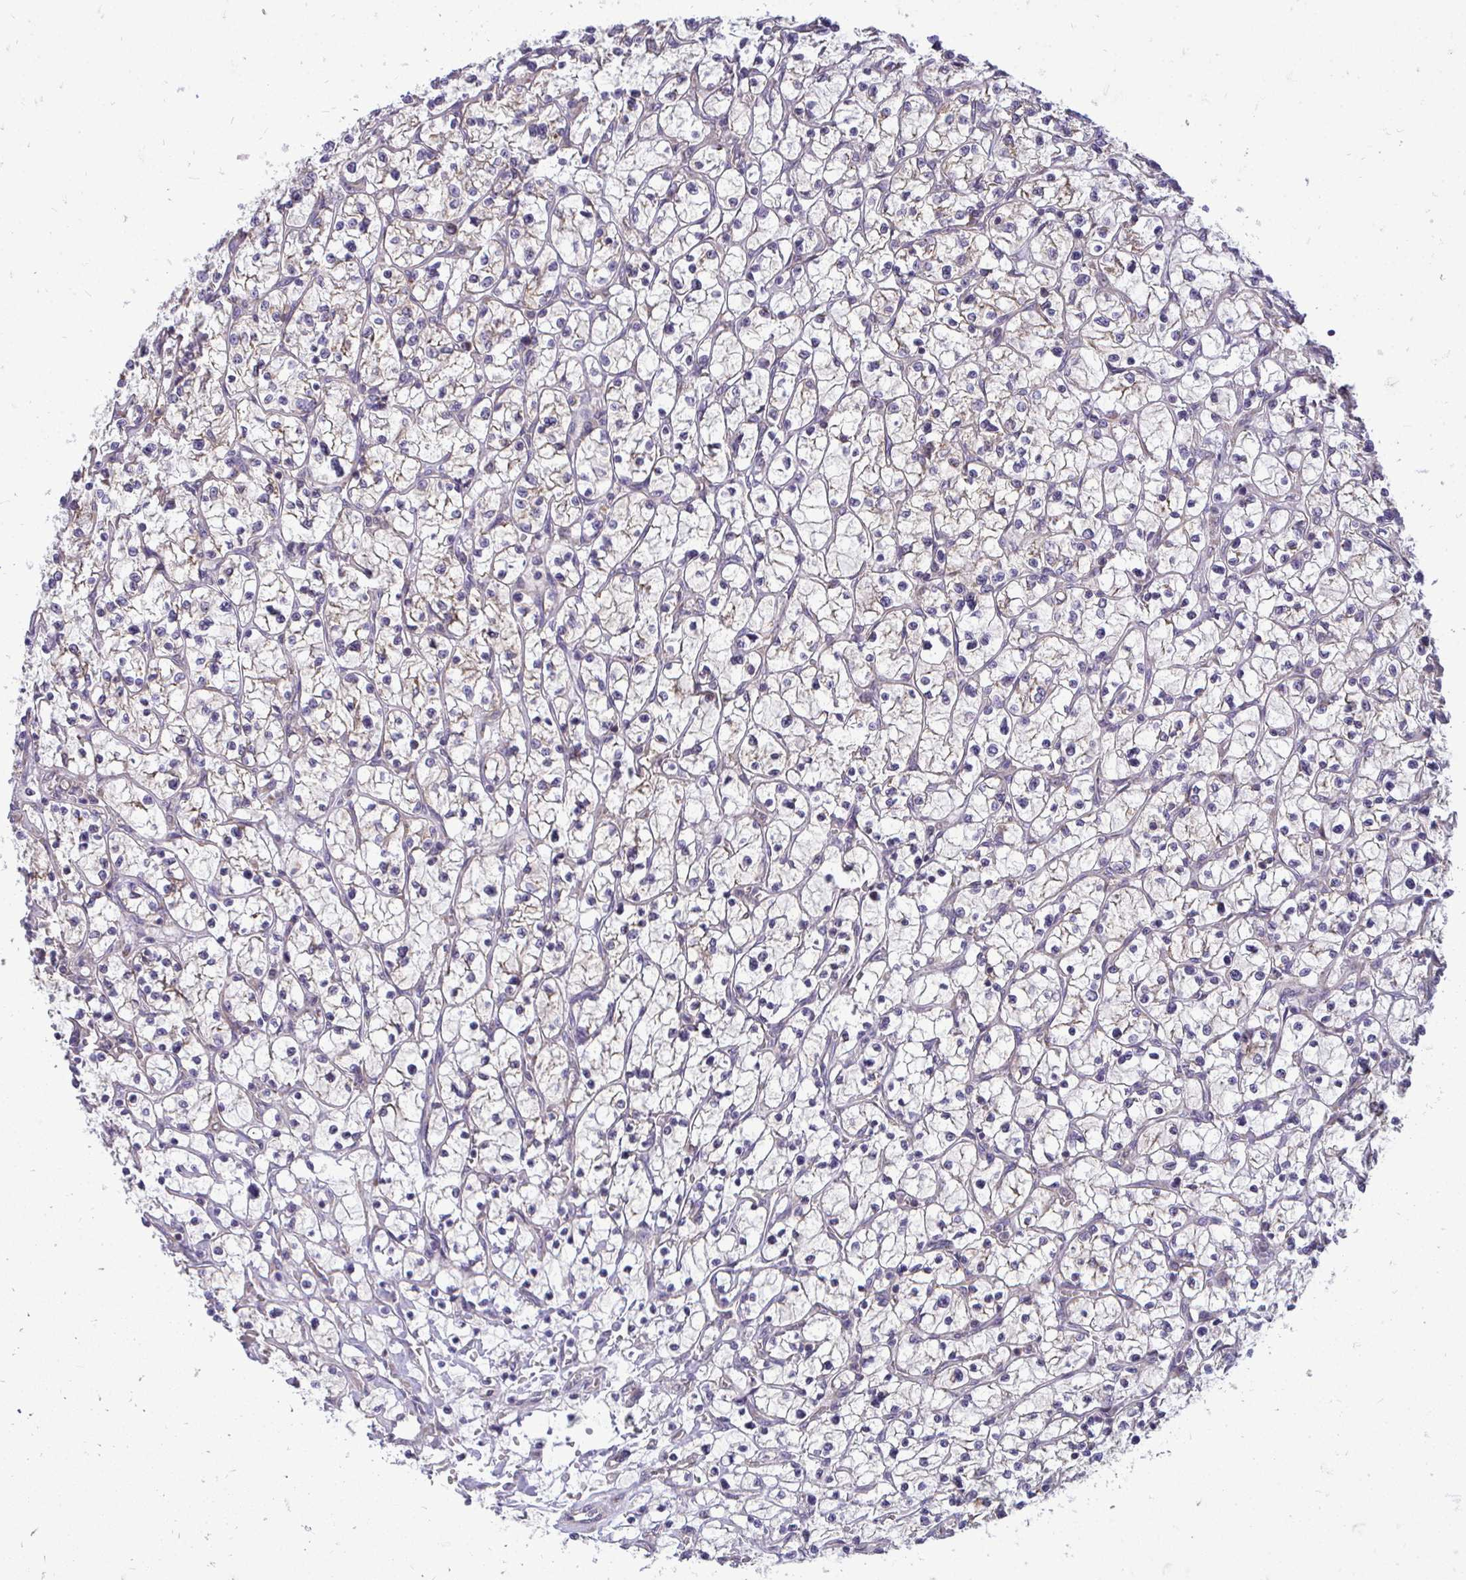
{"staining": {"intensity": "weak", "quantity": "<25%", "location": "cytoplasmic/membranous"}, "tissue": "renal cancer", "cell_type": "Tumor cells", "image_type": "cancer", "snomed": [{"axis": "morphology", "description": "Adenocarcinoma, NOS"}, {"axis": "topography", "description": "Kidney"}], "caption": "High power microscopy histopathology image of an immunohistochemistry micrograph of renal cancer (adenocarcinoma), revealing no significant expression in tumor cells. (Immunohistochemistry (ihc), brightfield microscopy, high magnification).", "gene": "RPLP2", "patient": {"sex": "female", "age": 64}}